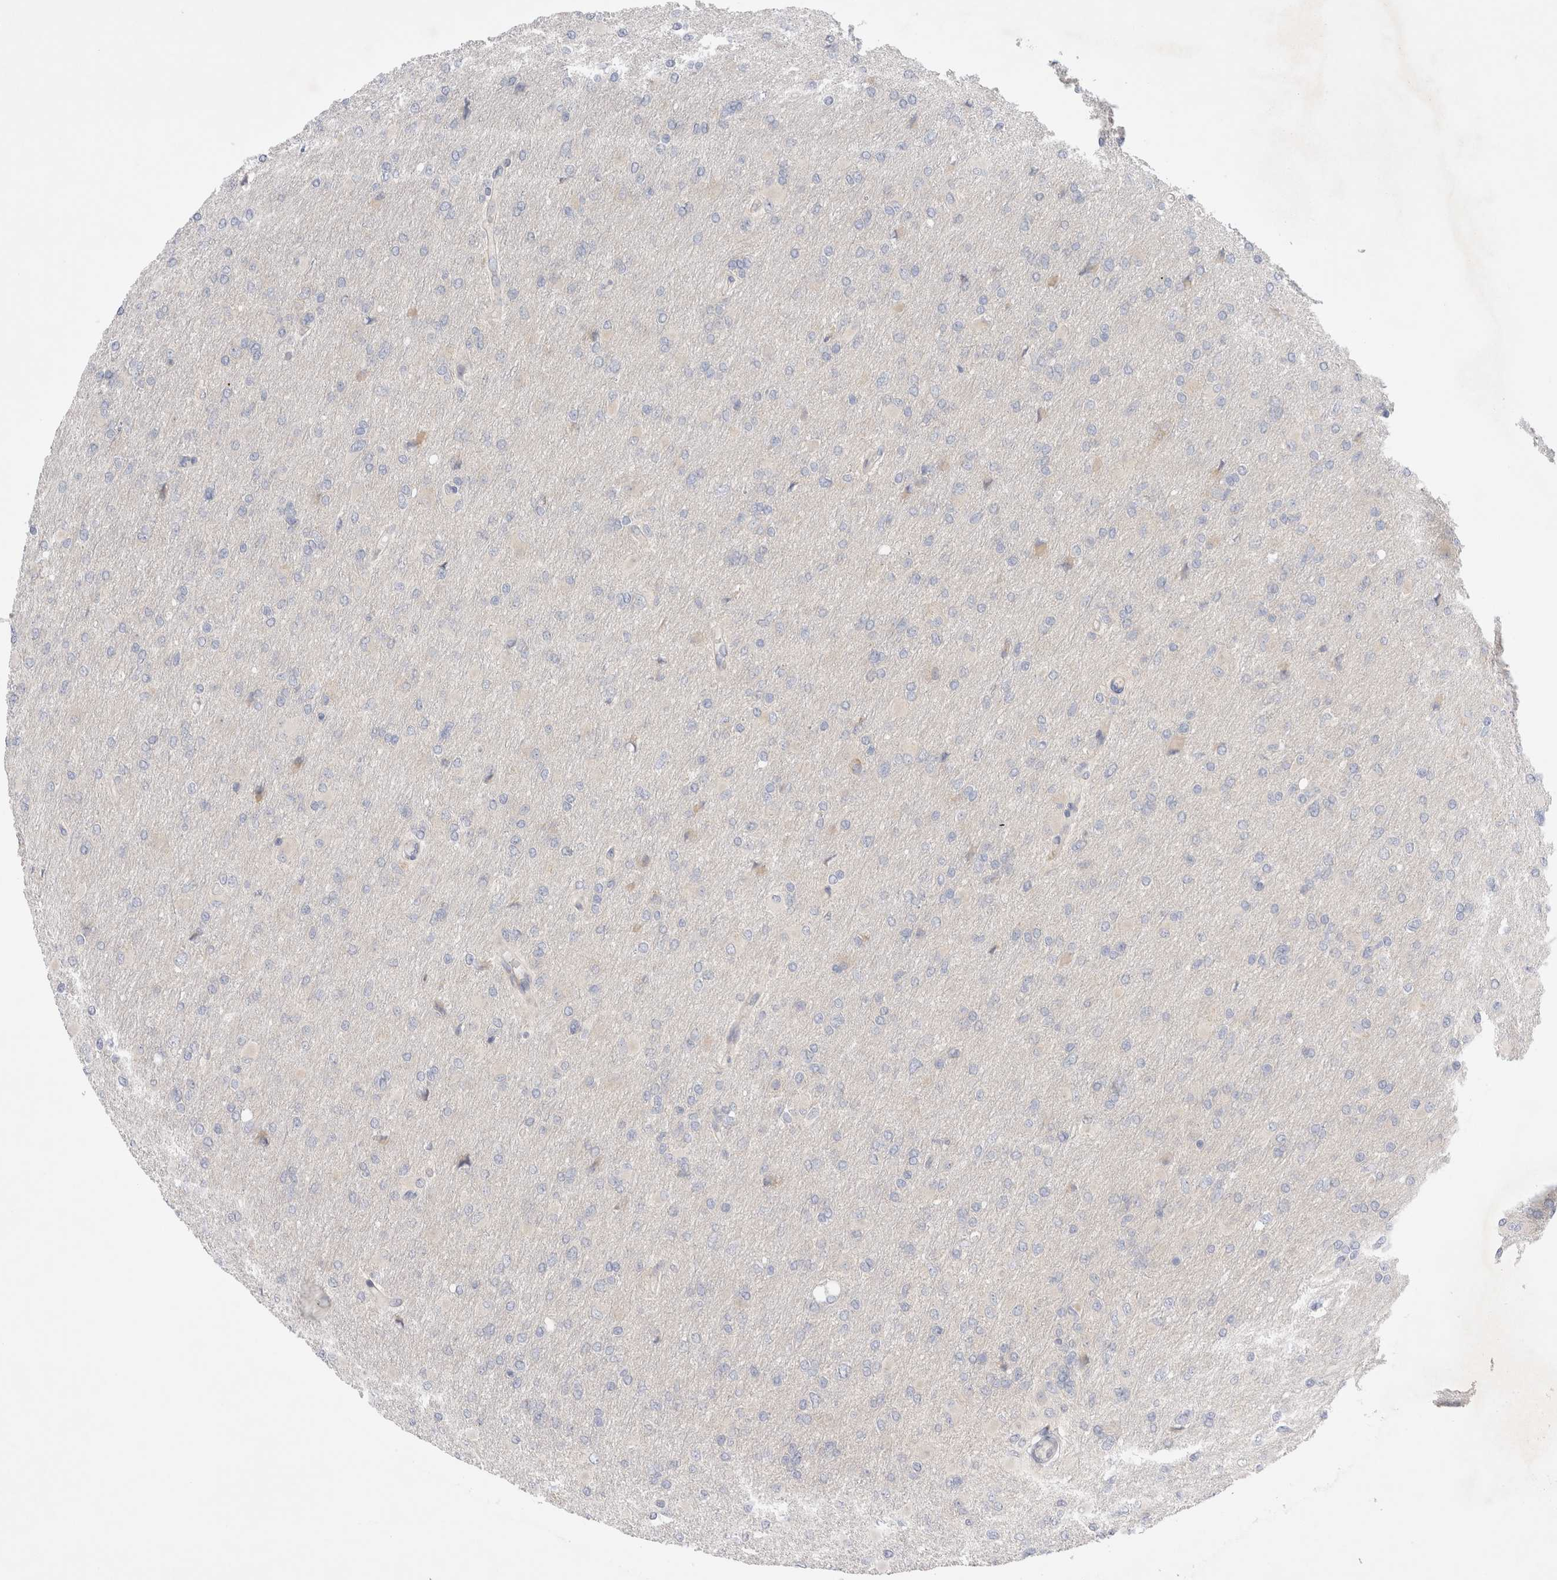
{"staining": {"intensity": "negative", "quantity": "none", "location": "none"}, "tissue": "glioma", "cell_type": "Tumor cells", "image_type": "cancer", "snomed": [{"axis": "morphology", "description": "Glioma, malignant, High grade"}, {"axis": "topography", "description": "Cerebral cortex"}], "caption": "Immunohistochemistry of malignant high-grade glioma shows no expression in tumor cells. The staining was performed using DAB to visualize the protein expression in brown, while the nuclei were stained in blue with hematoxylin (Magnification: 20x).", "gene": "RBM12B", "patient": {"sex": "female", "age": 36}}